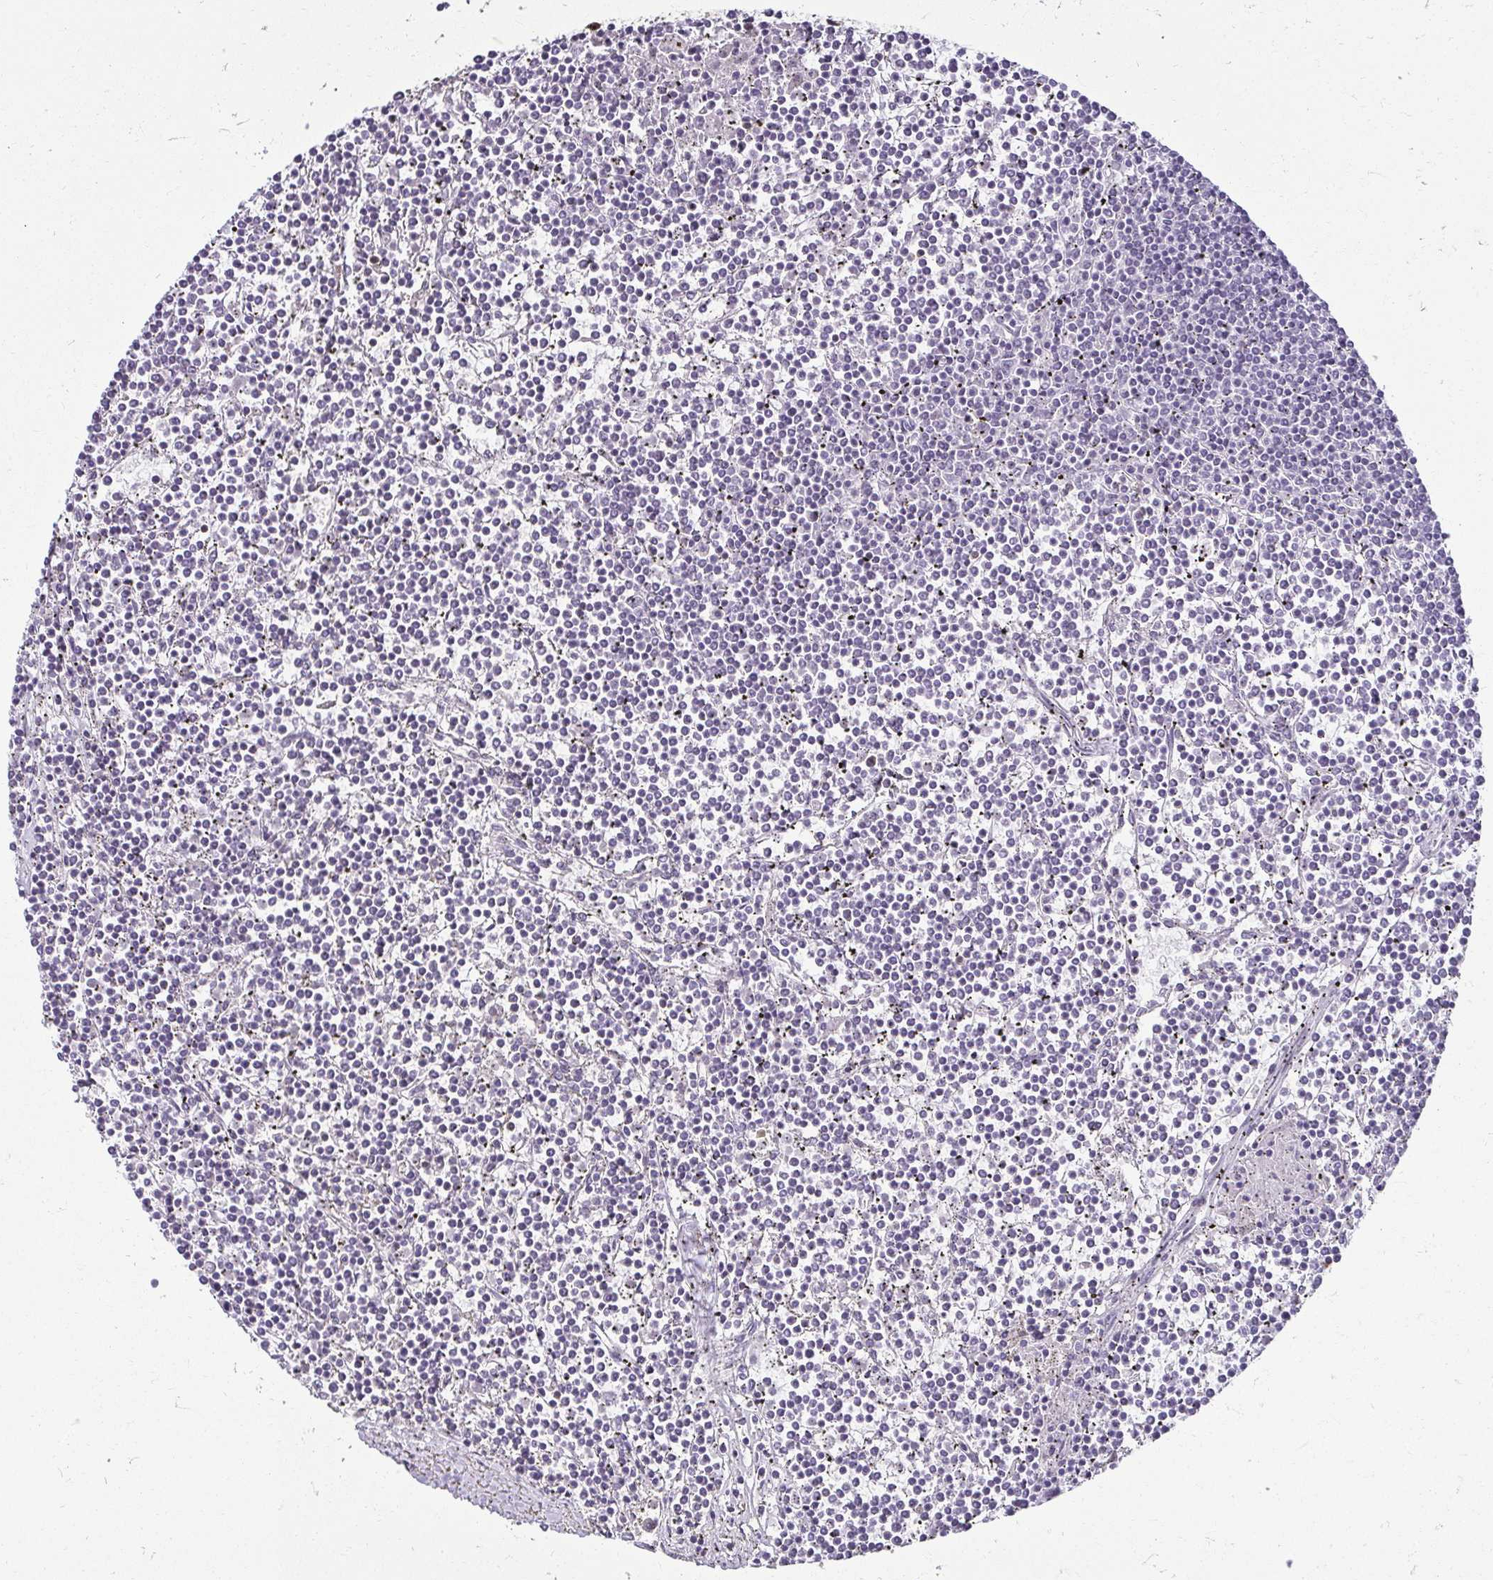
{"staining": {"intensity": "negative", "quantity": "none", "location": "none"}, "tissue": "lymphoma", "cell_type": "Tumor cells", "image_type": "cancer", "snomed": [{"axis": "morphology", "description": "Malignant lymphoma, non-Hodgkin's type, Low grade"}, {"axis": "topography", "description": "Spleen"}], "caption": "An image of malignant lymphoma, non-Hodgkin's type (low-grade) stained for a protein displays no brown staining in tumor cells. (DAB (3,3'-diaminobenzidine) immunohistochemistry visualized using brightfield microscopy, high magnification).", "gene": "HOPX", "patient": {"sex": "female", "age": 19}}